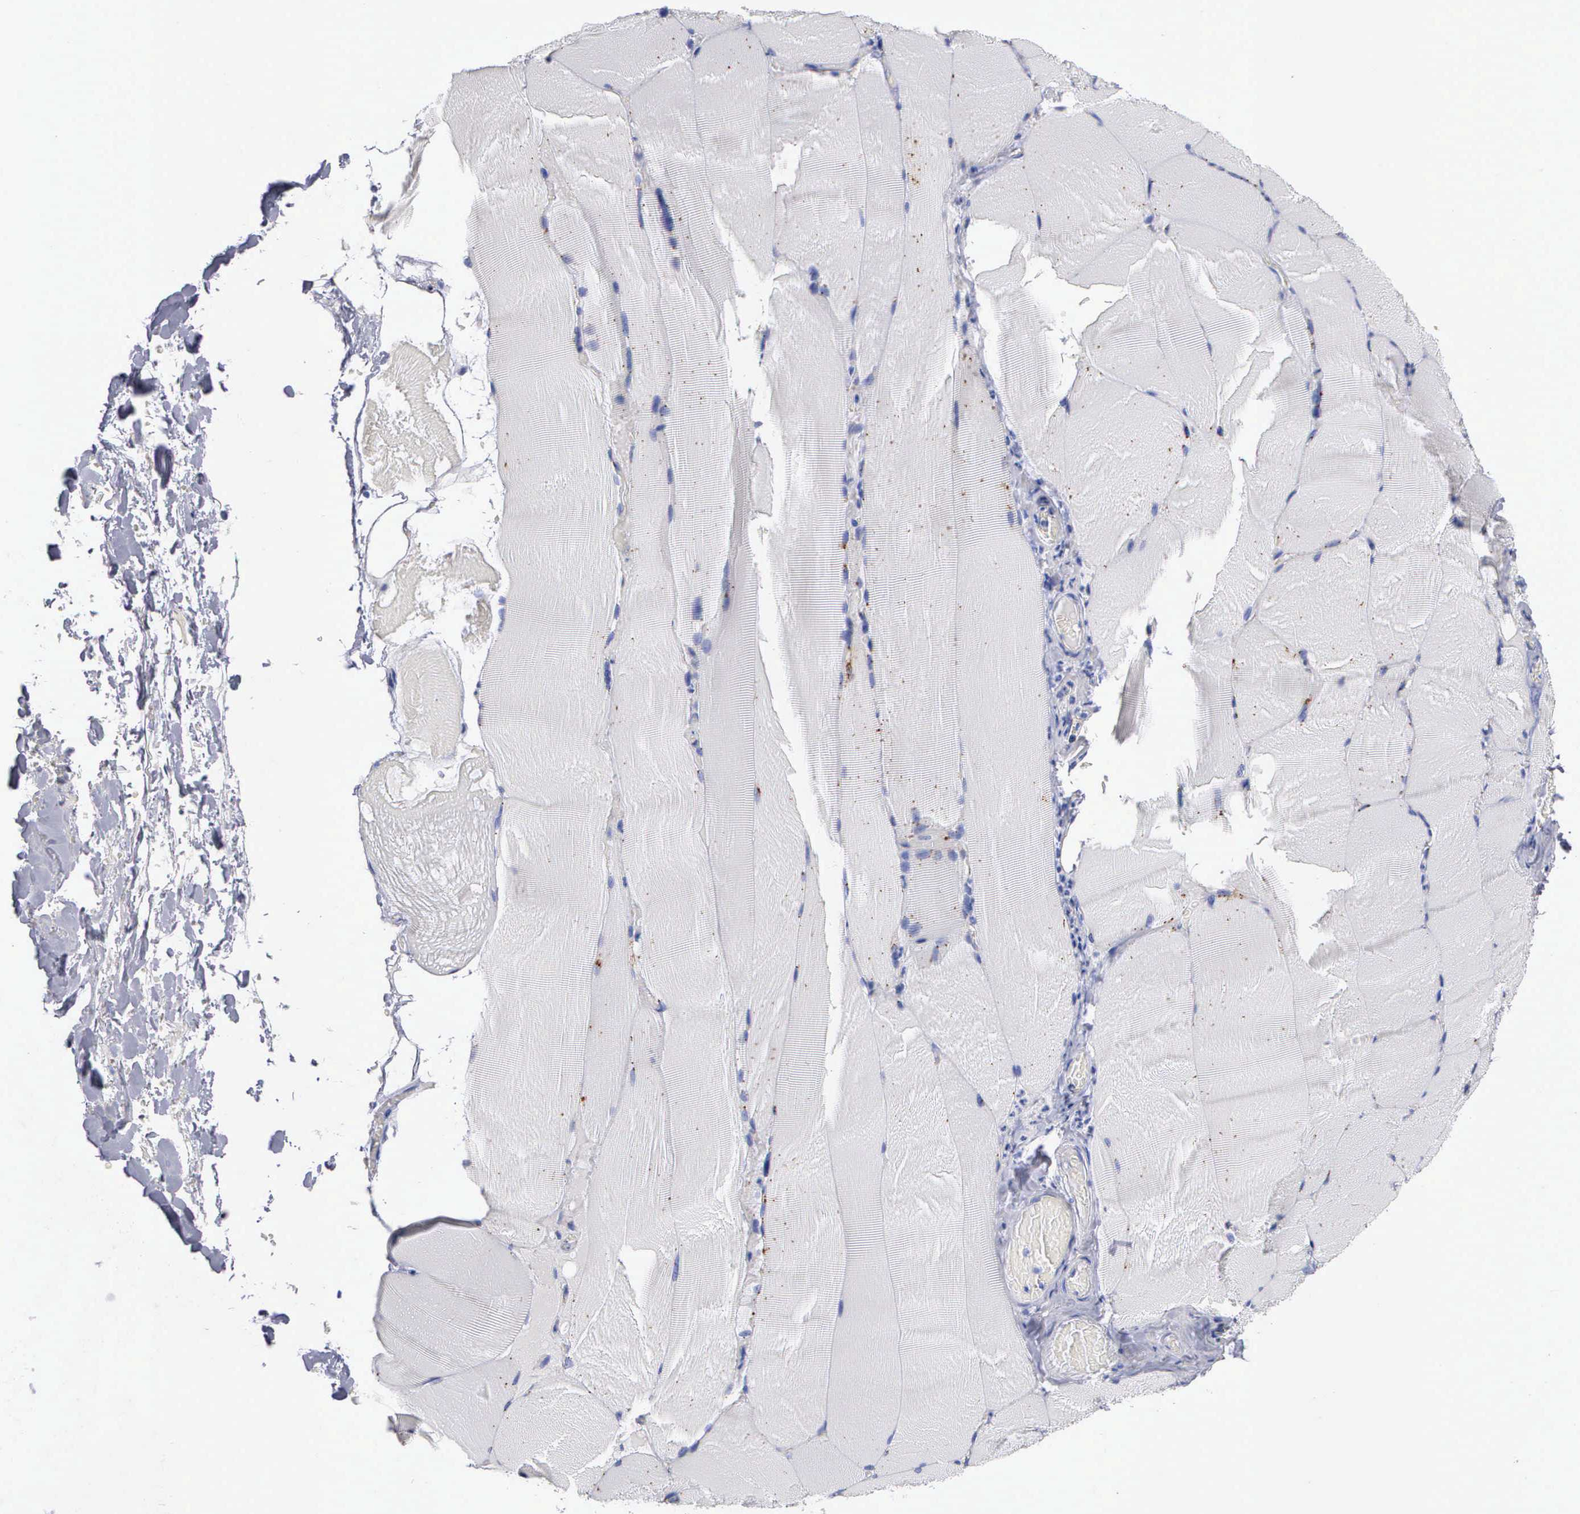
{"staining": {"intensity": "negative", "quantity": "none", "location": "none"}, "tissue": "skeletal muscle", "cell_type": "Myocytes", "image_type": "normal", "snomed": [{"axis": "morphology", "description": "Normal tissue, NOS"}, {"axis": "topography", "description": "Skeletal muscle"}], "caption": "Immunohistochemistry (IHC) of benign human skeletal muscle demonstrates no expression in myocytes. The staining was performed using DAB to visualize the protein expression in brown, while the nuclei were stained in blue with hematoxylin (Magnification: 20x).", "gene": "CTSL", "patient": {"sex": "male", "age": 71}}